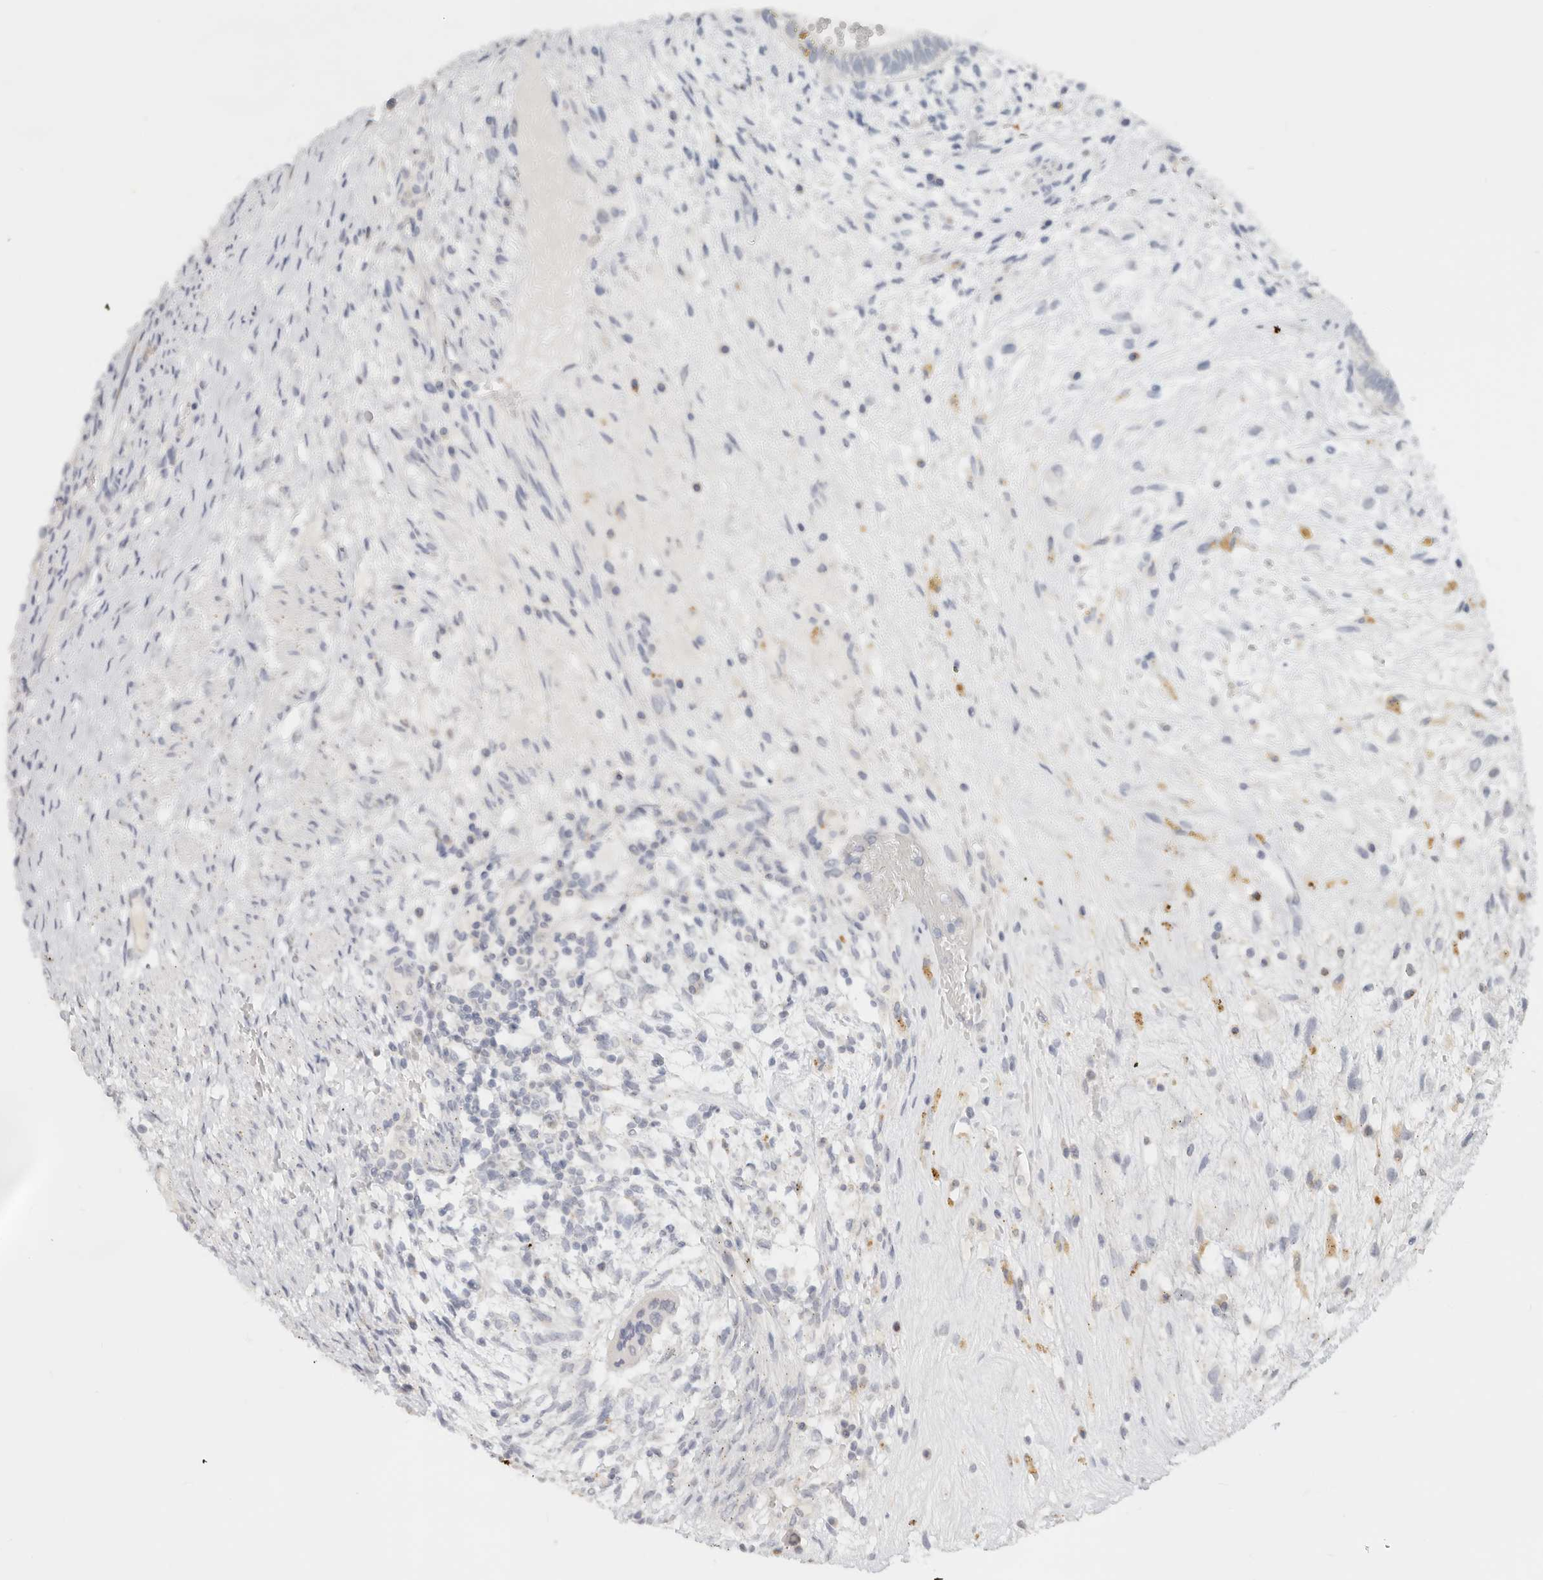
{"staining": {"intensity": "negative", "quantity": "none", "location": "none"}, "tissue": "testis cancer", "cell_type": "Tumor cells", "image_type": "cancer", "snomed": [{"axis": "morphology", "description": "Carcinoma, Embryonal, NOS"}, {"axis": "topography", "description": "Testis"}], "caption": "Tumor cells are negative for protein expression in human testis cancer (embryonal carcinoma).", "gene": "LMO4", "patient": {"sex": "male", "age": 26}}